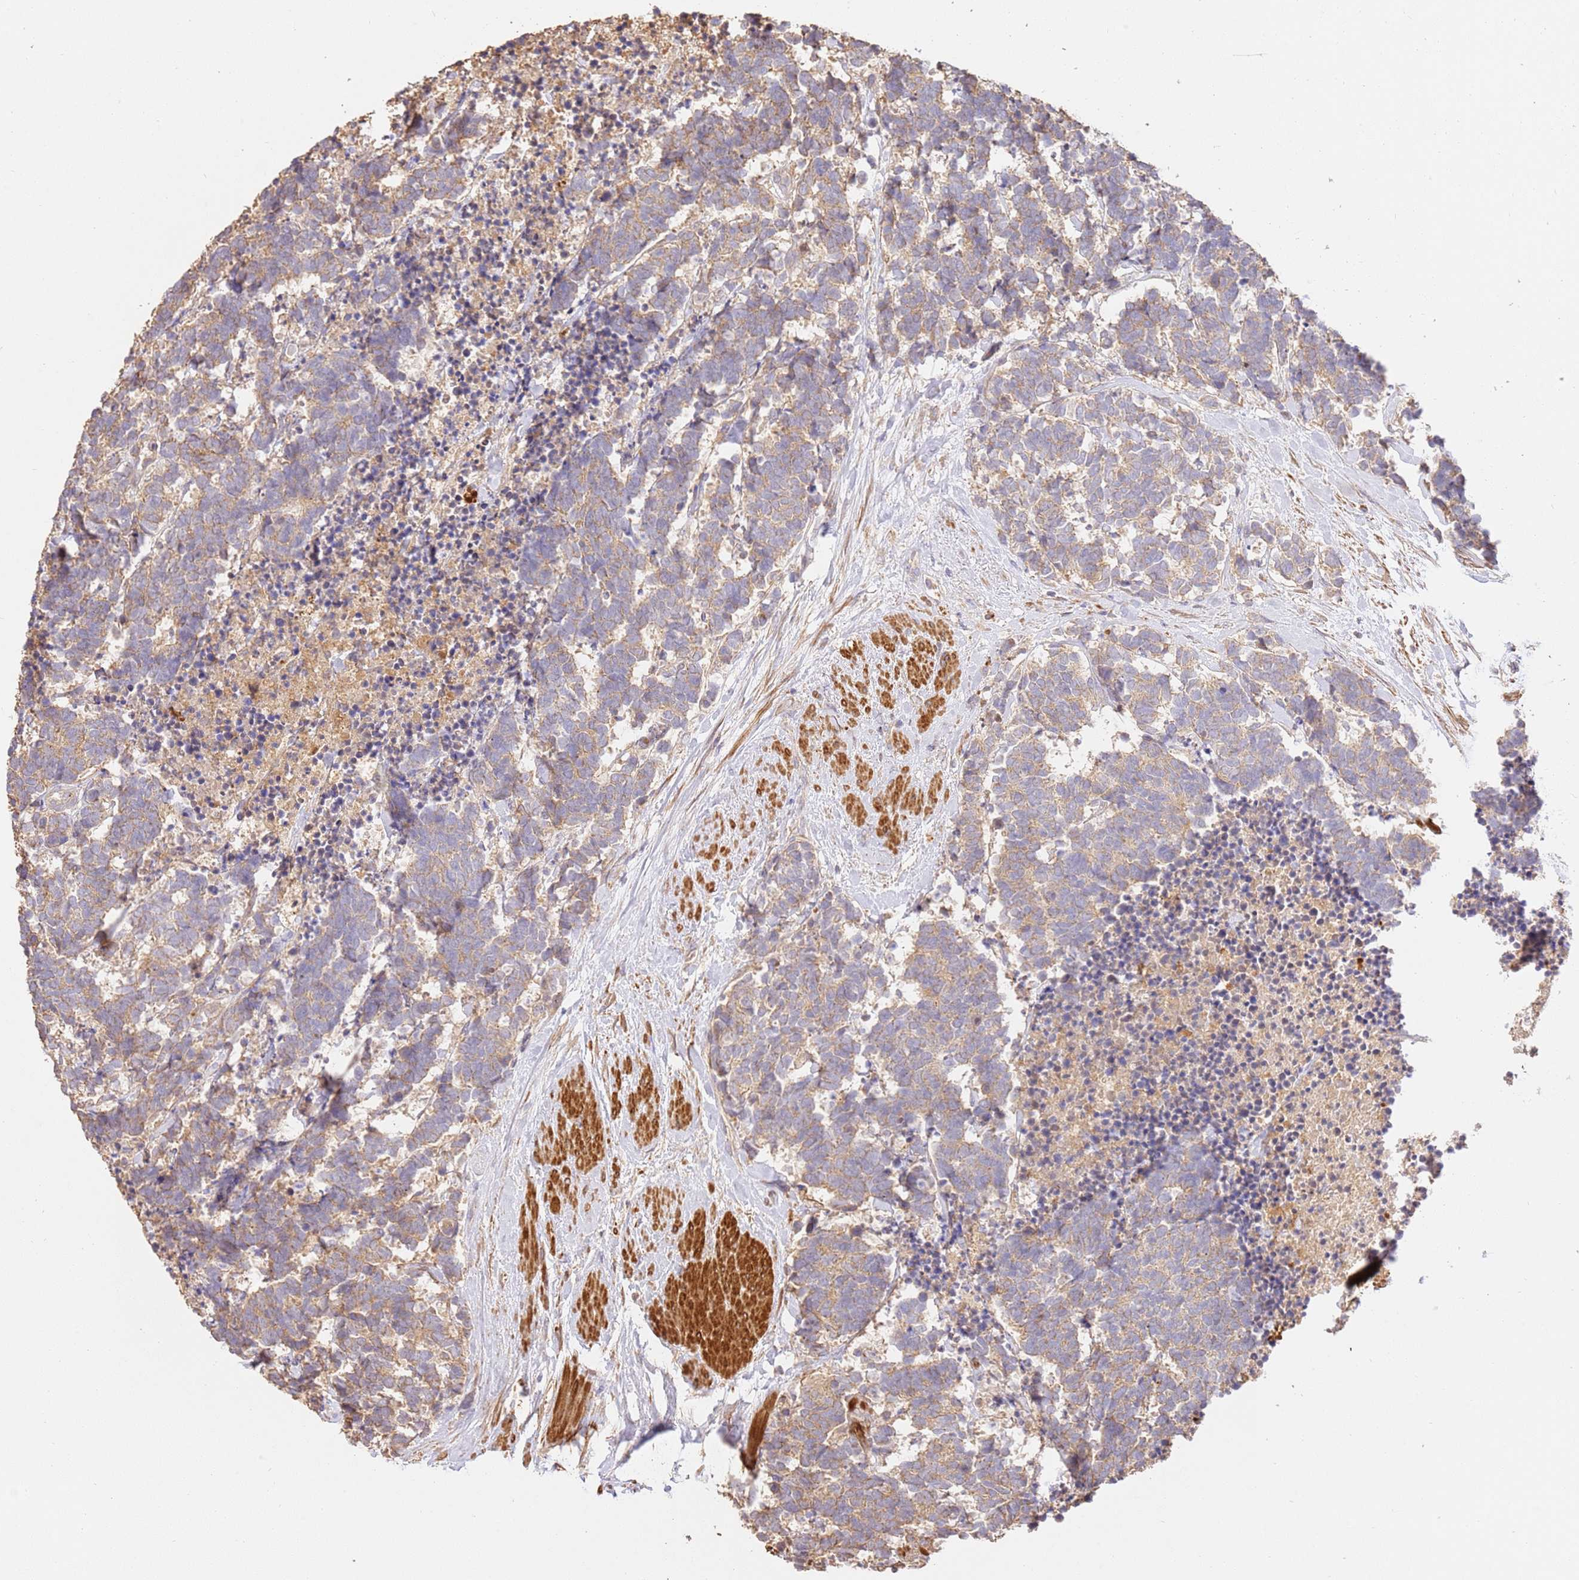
{"staining": {"intensity": "weak", "quantity": "25%-75%", "location": "cytoplasmic/membranous"}, "tissue": "carcinoid", "cell_type": "Tumor cells", "image_type": "cancer", "snomed": [{"axis": "morphology", "description": "Carcinoma, NOS"}, {"axis": "morphology", "description": "Carcinoid, malignant, NOS"}, {"axis": "topography", "description": "Prostate"}], "caption": "Immunohistochemistry (IHC) image of human carcinoid stained for a protein (brown), which displays low levels of weak cytoplasmic/membranous expression in approximately 25%-75% of tumor cells.", "gene": "CEP55", "patient": {"sex": "male", "age": 57}}